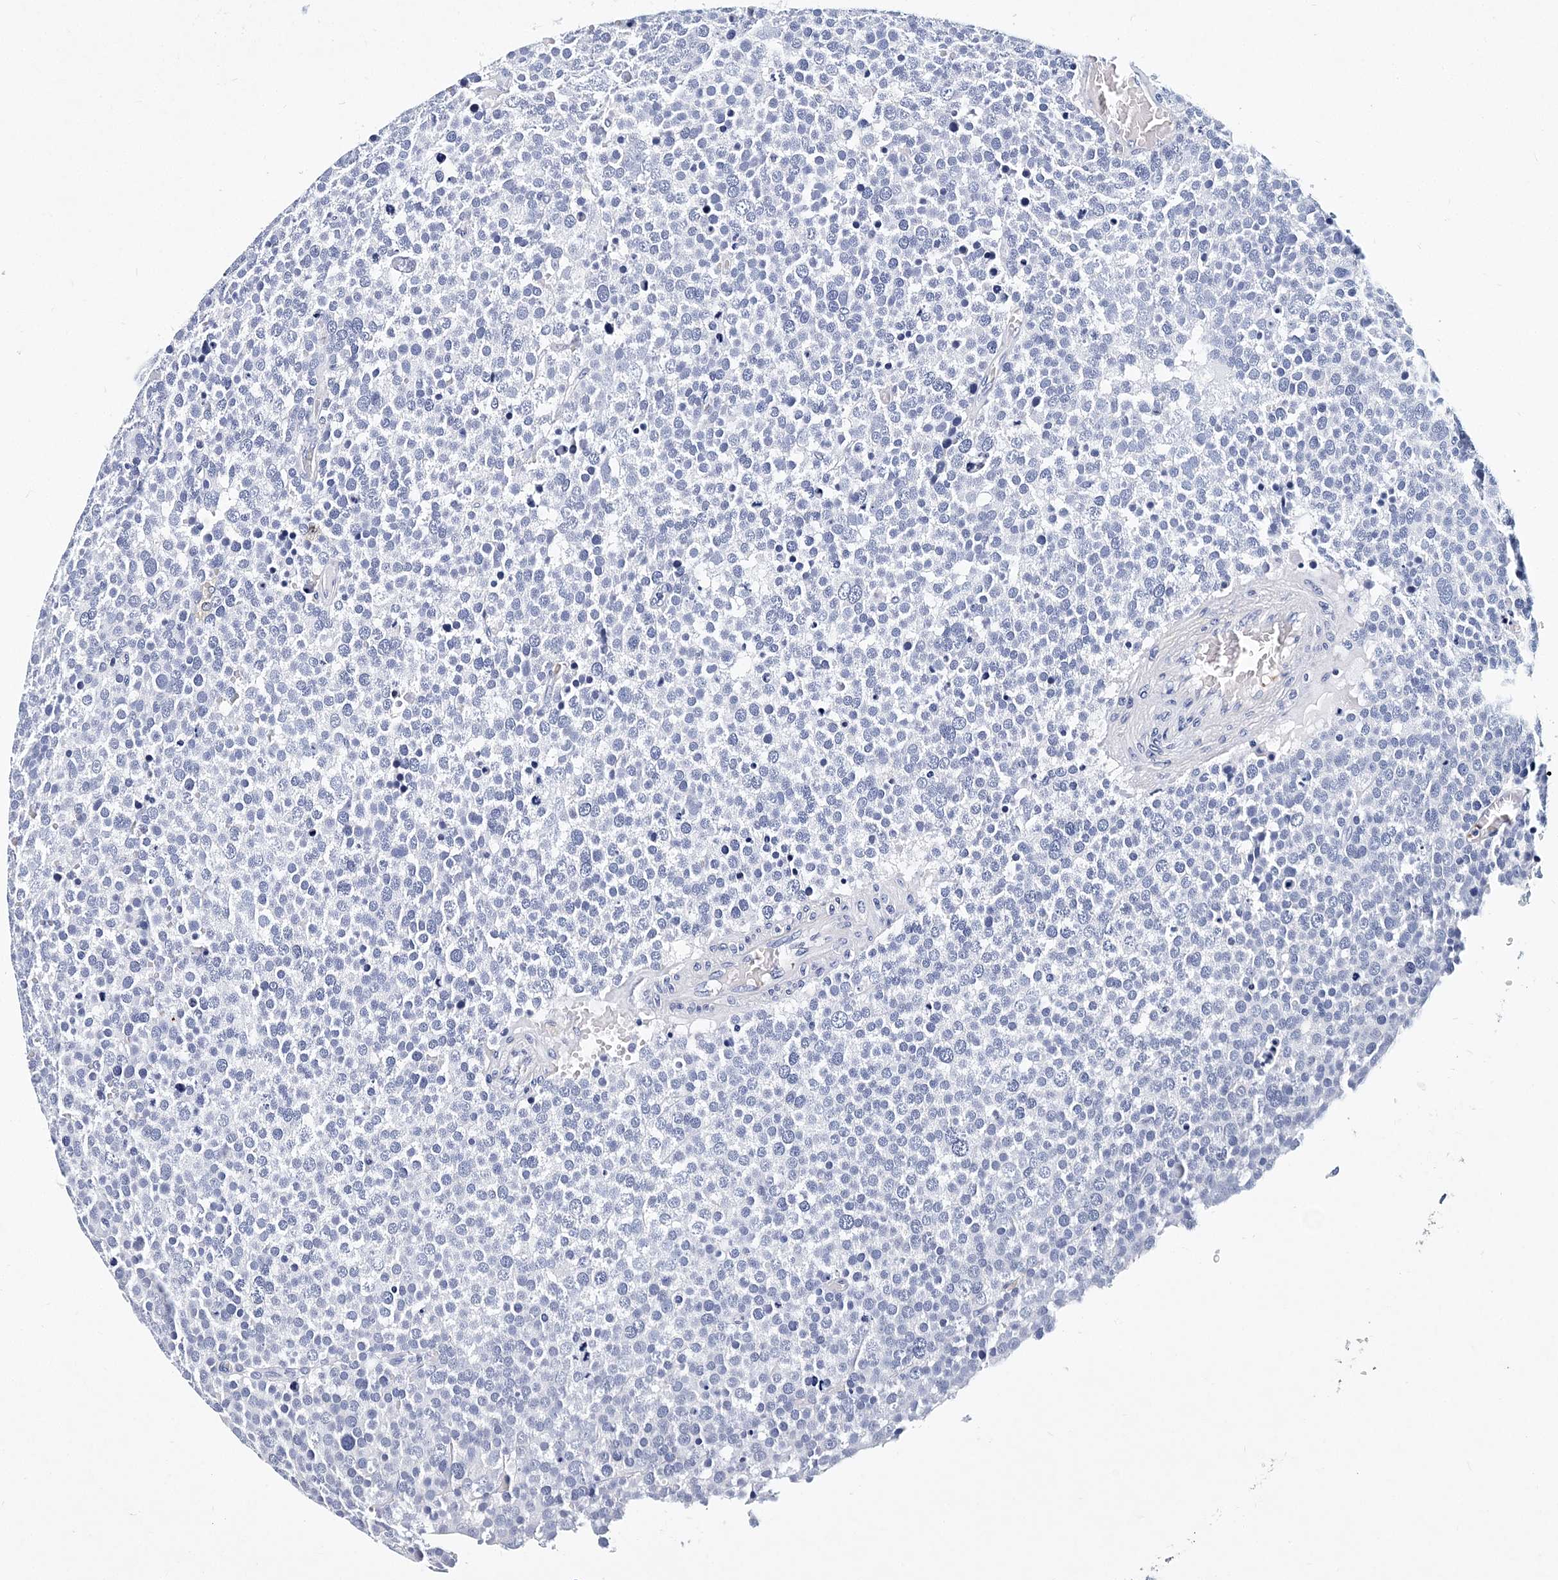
{"staining": {"intensity": "negative", "quantity": "none", "location": "none"}, "tissue": "testis cancer", "cell_type": "Tumor cells", "image_type": "cancer", "snomed": [{"axis": "morphology", "description": "Seminoma, NOS"}, {"axis": "topography", "description": "Testis"}], "caption": "Immunohistochemistry of human testis cancer demonstrates no positivity in tumor cells. (DAB (3,3'-diaminobenzidine) IHC with hematoxylin counter stain).", "gene": "ITGA2B", "patient": {"sex": "male", "age": 71}}